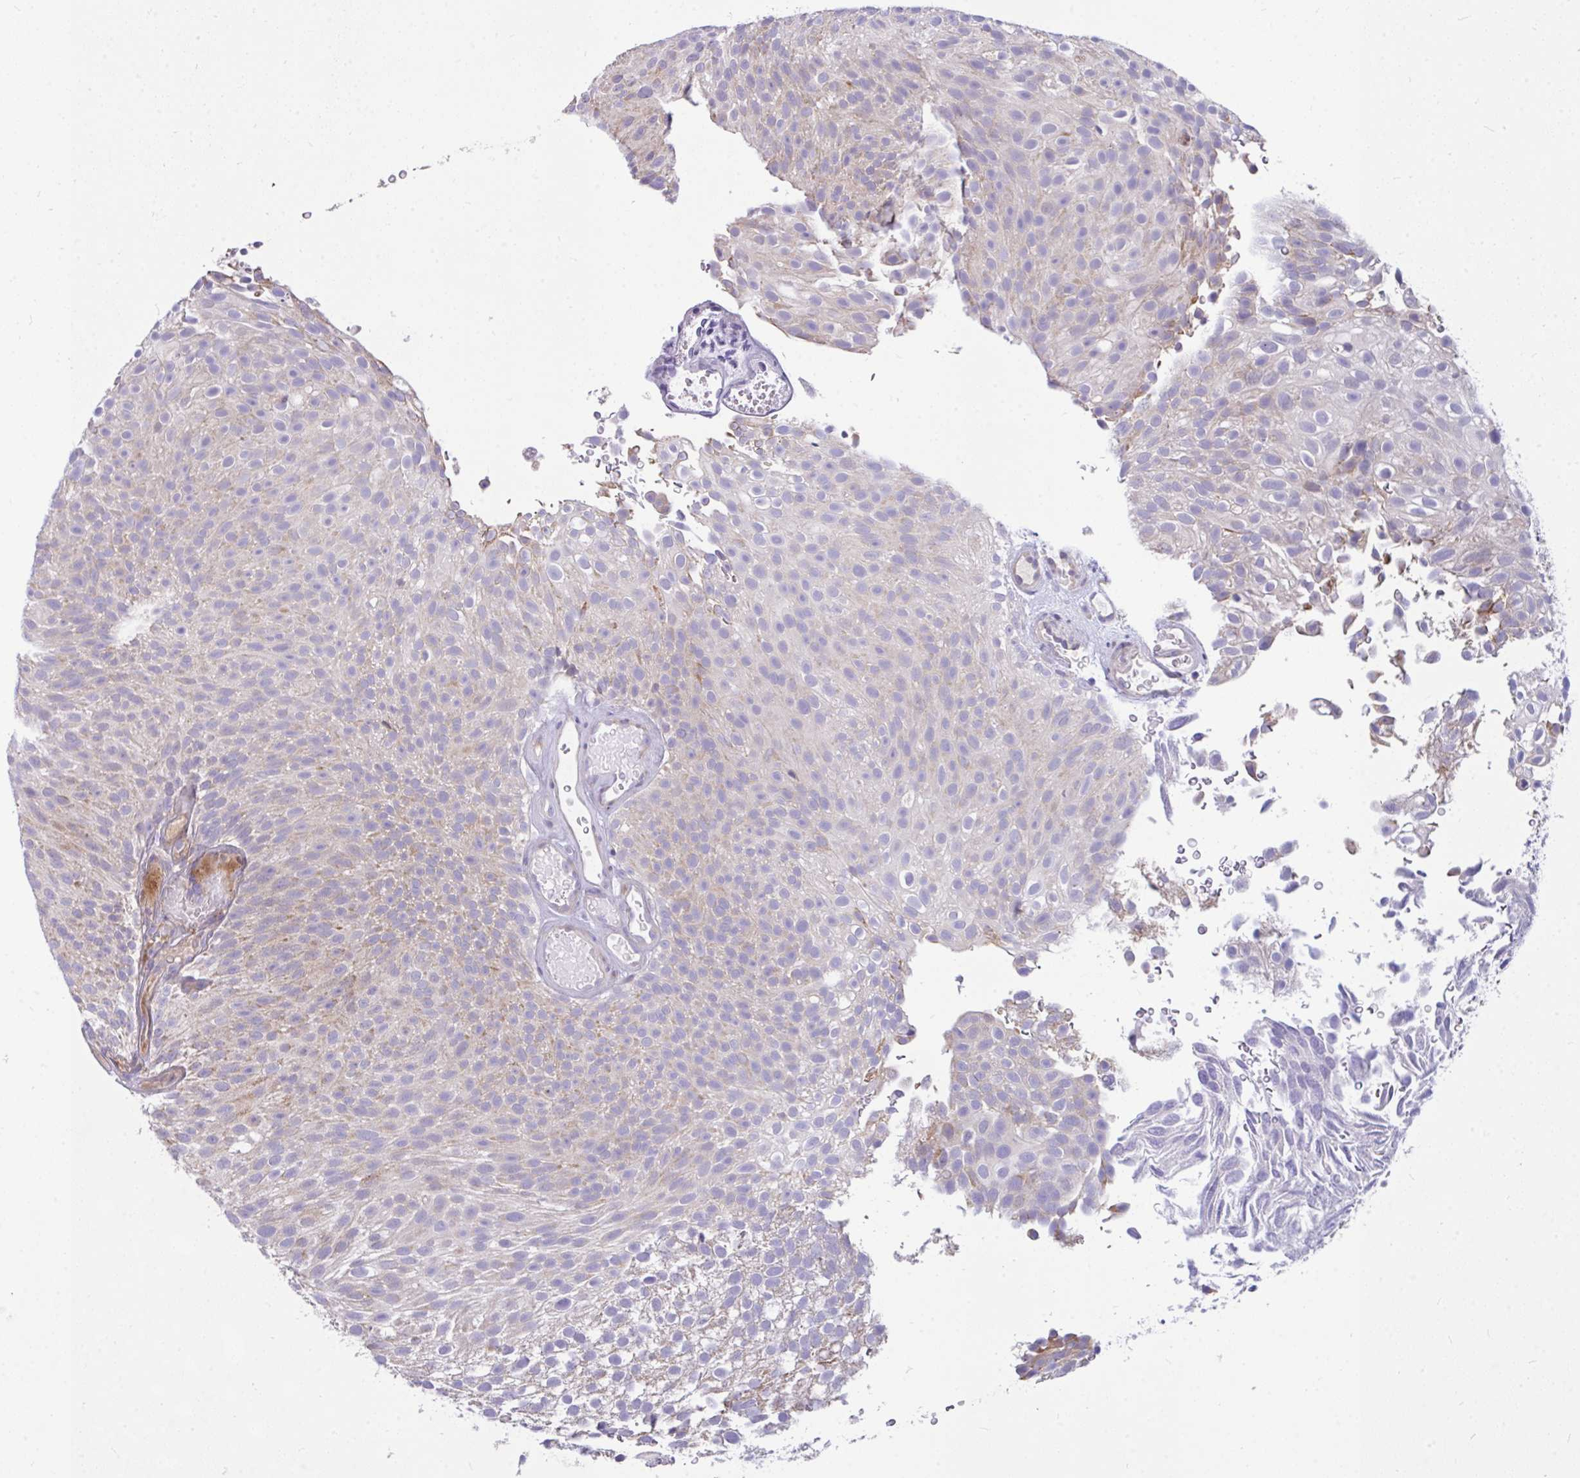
{"staining": {"intensity": "weak", "quantity": "<25%", "location": "cytoplasmic/membranous"}, "tissue": "urothelial cancer", "cell_type": "Tumor cells", "image_type": "cancer", "snomed": [{"axis": "morphology", "description": "Urothelial carcinoma, Low grade"}, {"axis": "topography", "description": "Urinary bladder"}], "caption": "Urothelial cancer was stained to show a protein in brown. There is no significant staining in tumor cells.", "gene": "CEP63", "patient": {"sex": "male", "age": 78}}